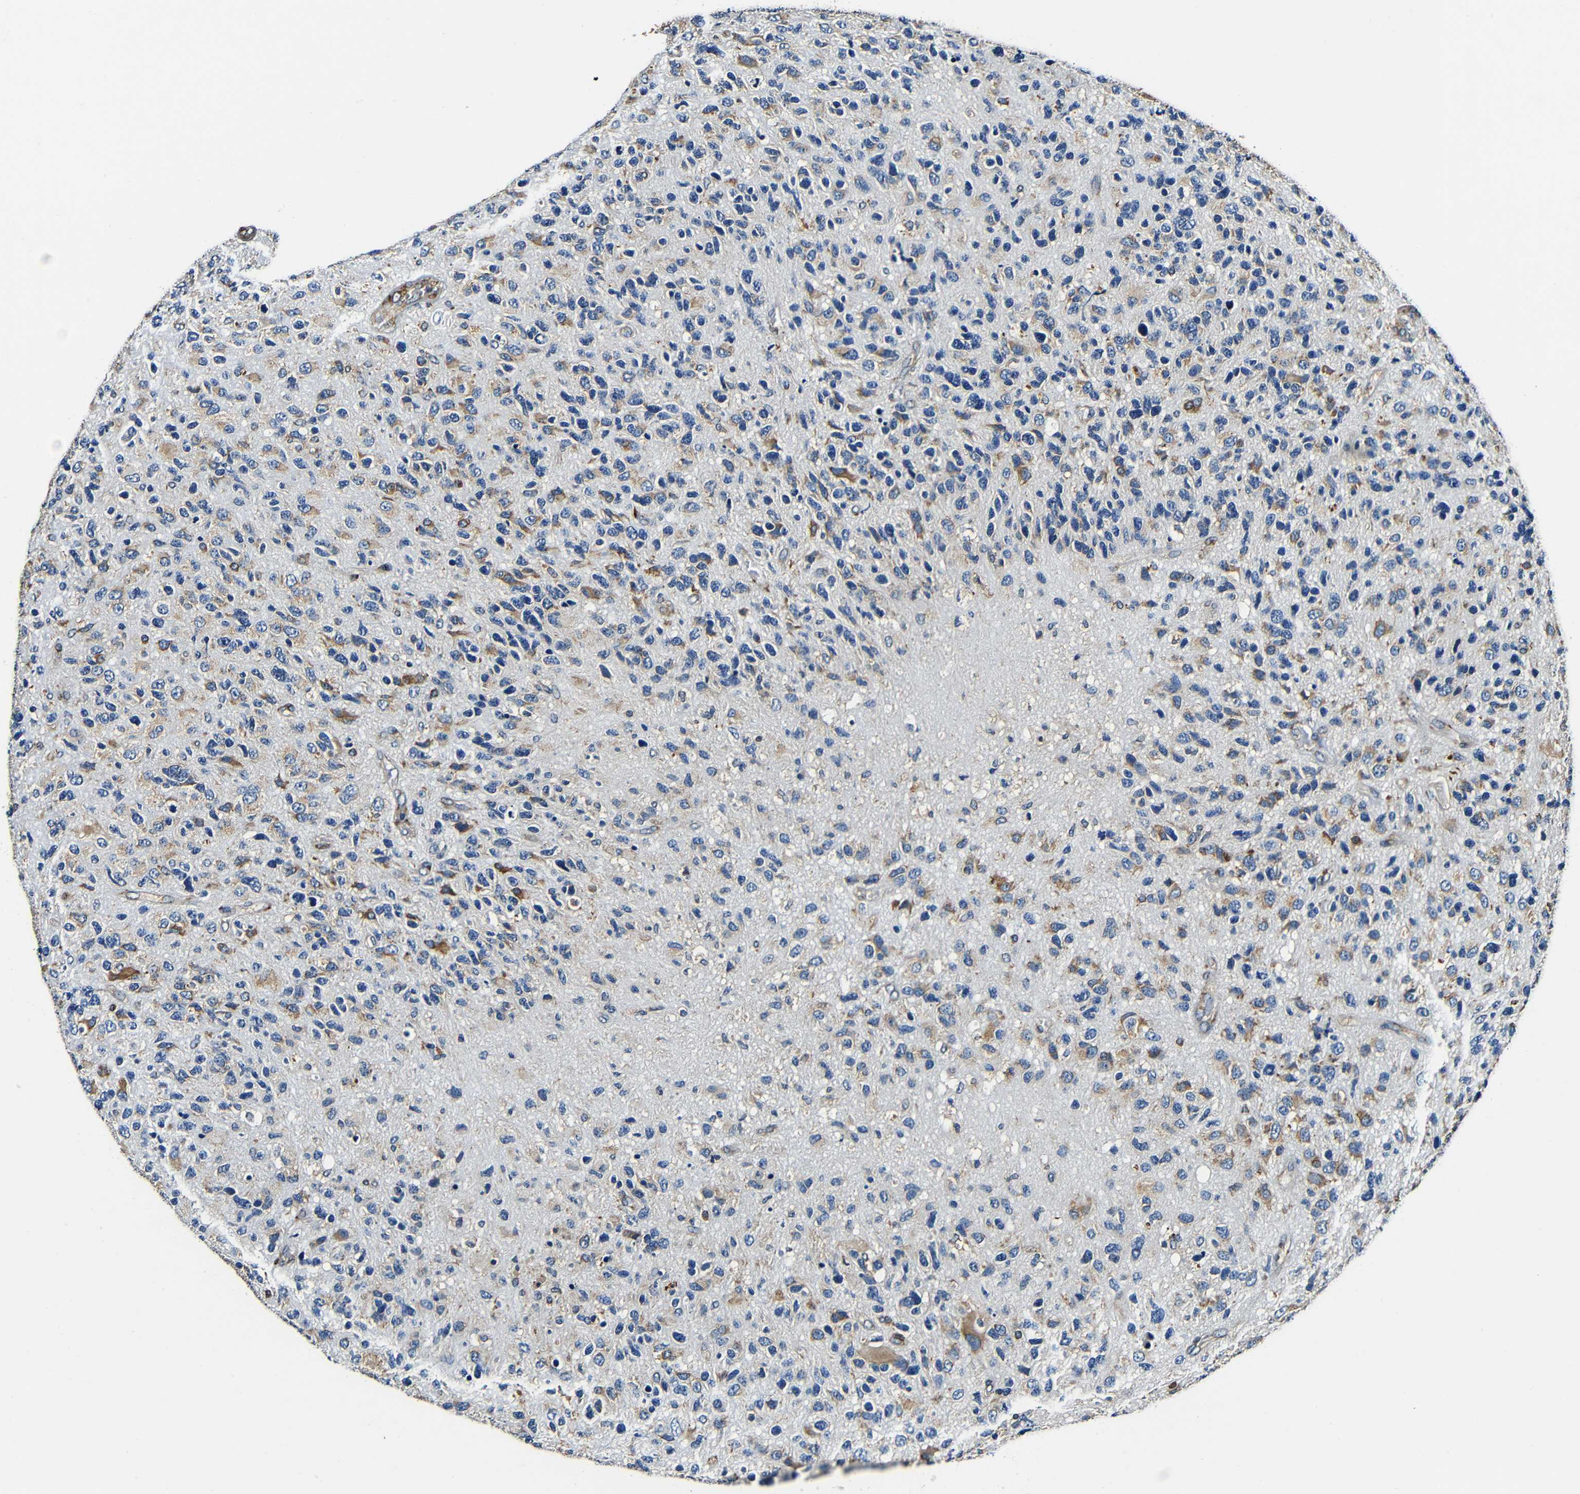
{"staining": {"intensity": "weak", "quantity": ">75%", "location": "cytoplasmic/membranous"}, "tissue": "glioma", "cell_type": "Tumor cells", "image_type": "cancer", "snomed": [{"axis": "morphology", "description": "Glioma, malignant, High grade"}, {"axis": "topography", "description": "Brain"}], "caption": "Weak cytoplasmic/membranous expression is appreciated in approximately >75% of tumor cells in malignant high-grade glioma.", "gene": "RRBP1", "patient": {"sex": "female", "age": 58}}